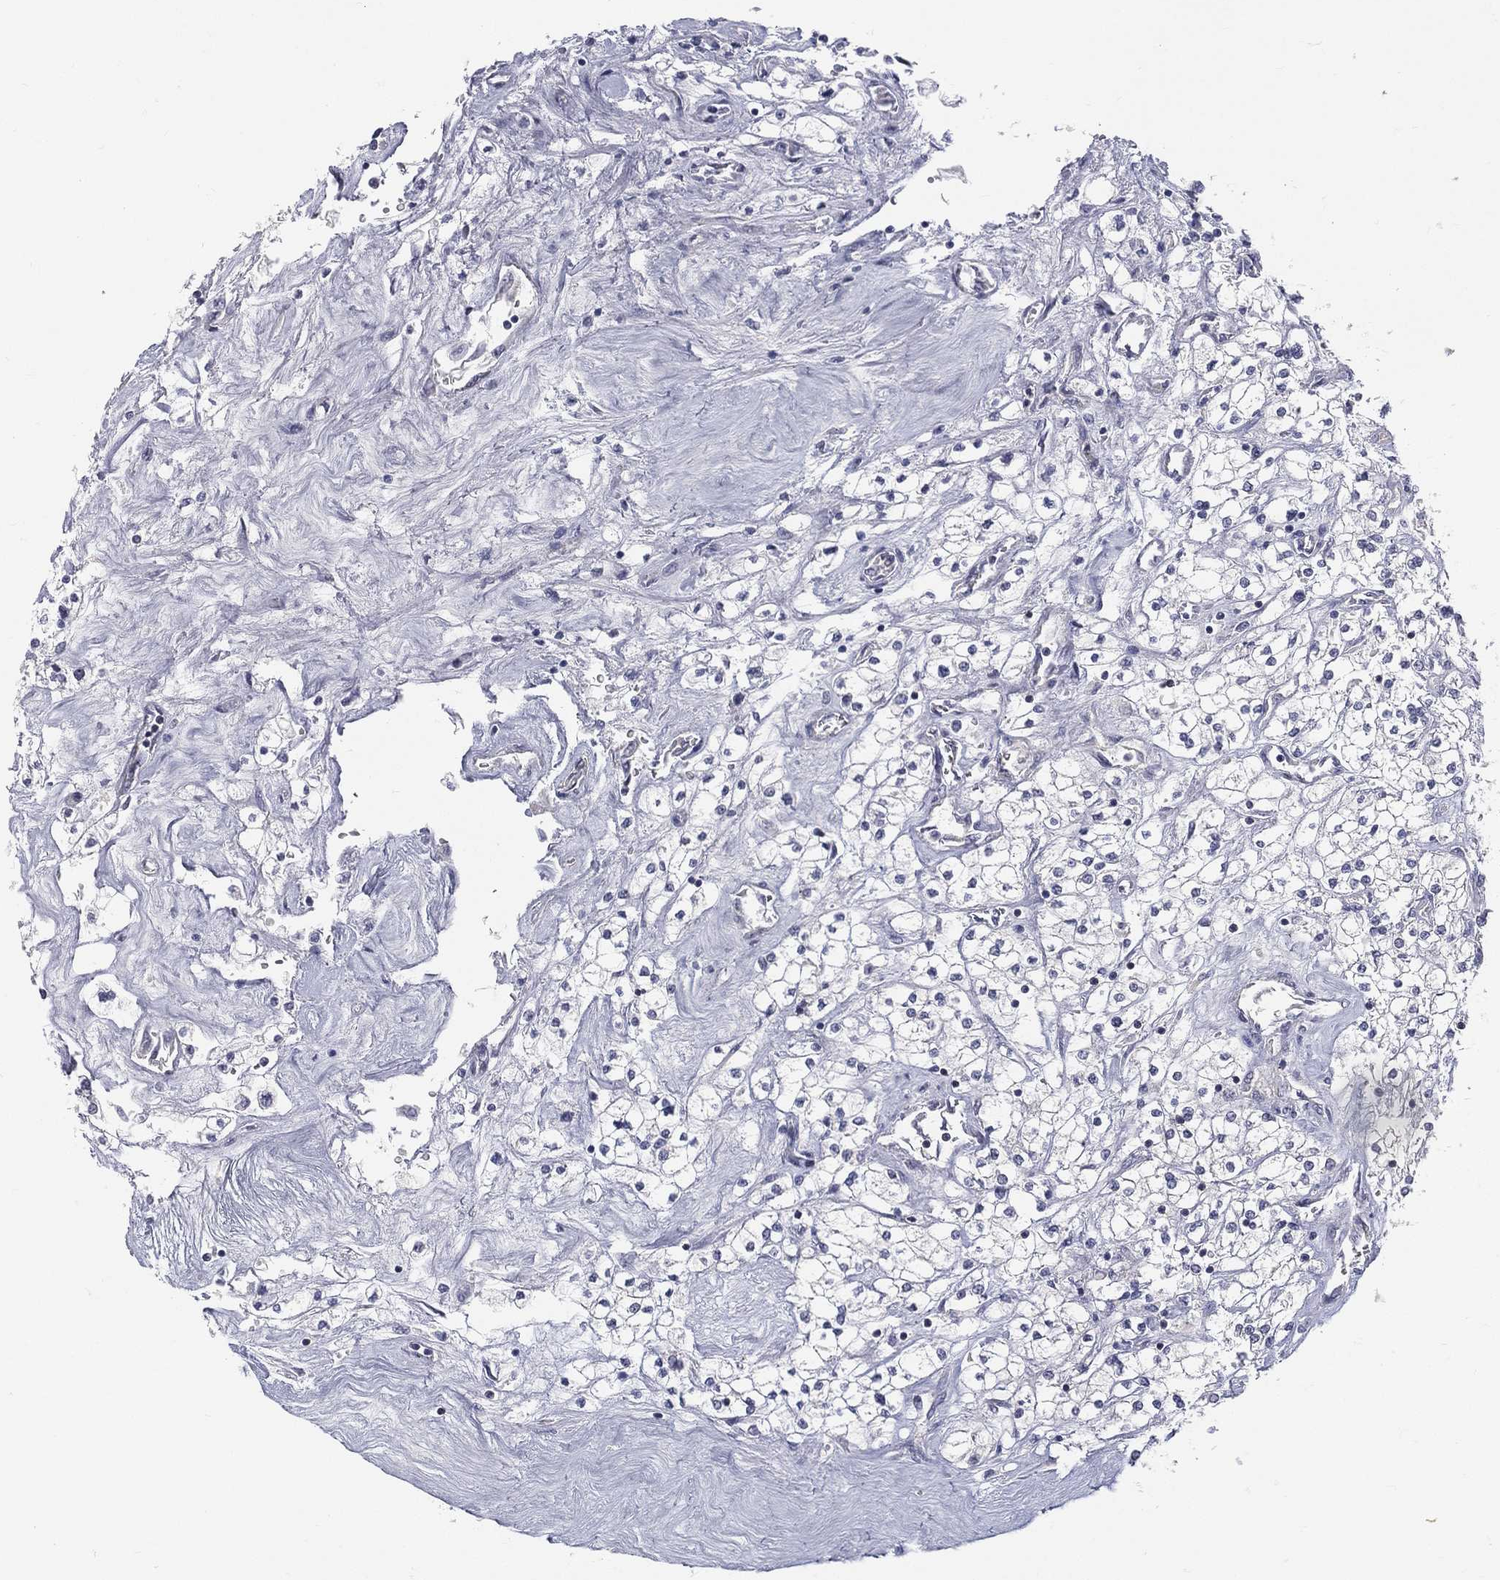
{"staining": {"intensity": "negative", "quantity": "none", "location": "none"}, "tissue": "renal cancer", "cell_type": "Tumor cells", "image_type": "cancer", "snomed": [{"axis": "morphology", "description": "Adenocarcinoma, NOS"}, {"axis": "topography", "description": "Kidney"}], "caption": "Immunohistochemistry histopathology image of neoplastic tissue: human renal cancer (adenocarcinoma) stained with DAB reveals no significant protein staining in tumor cells.", "gene": "ETNPPL", "patient": {"sex": "male", "age": 80}}